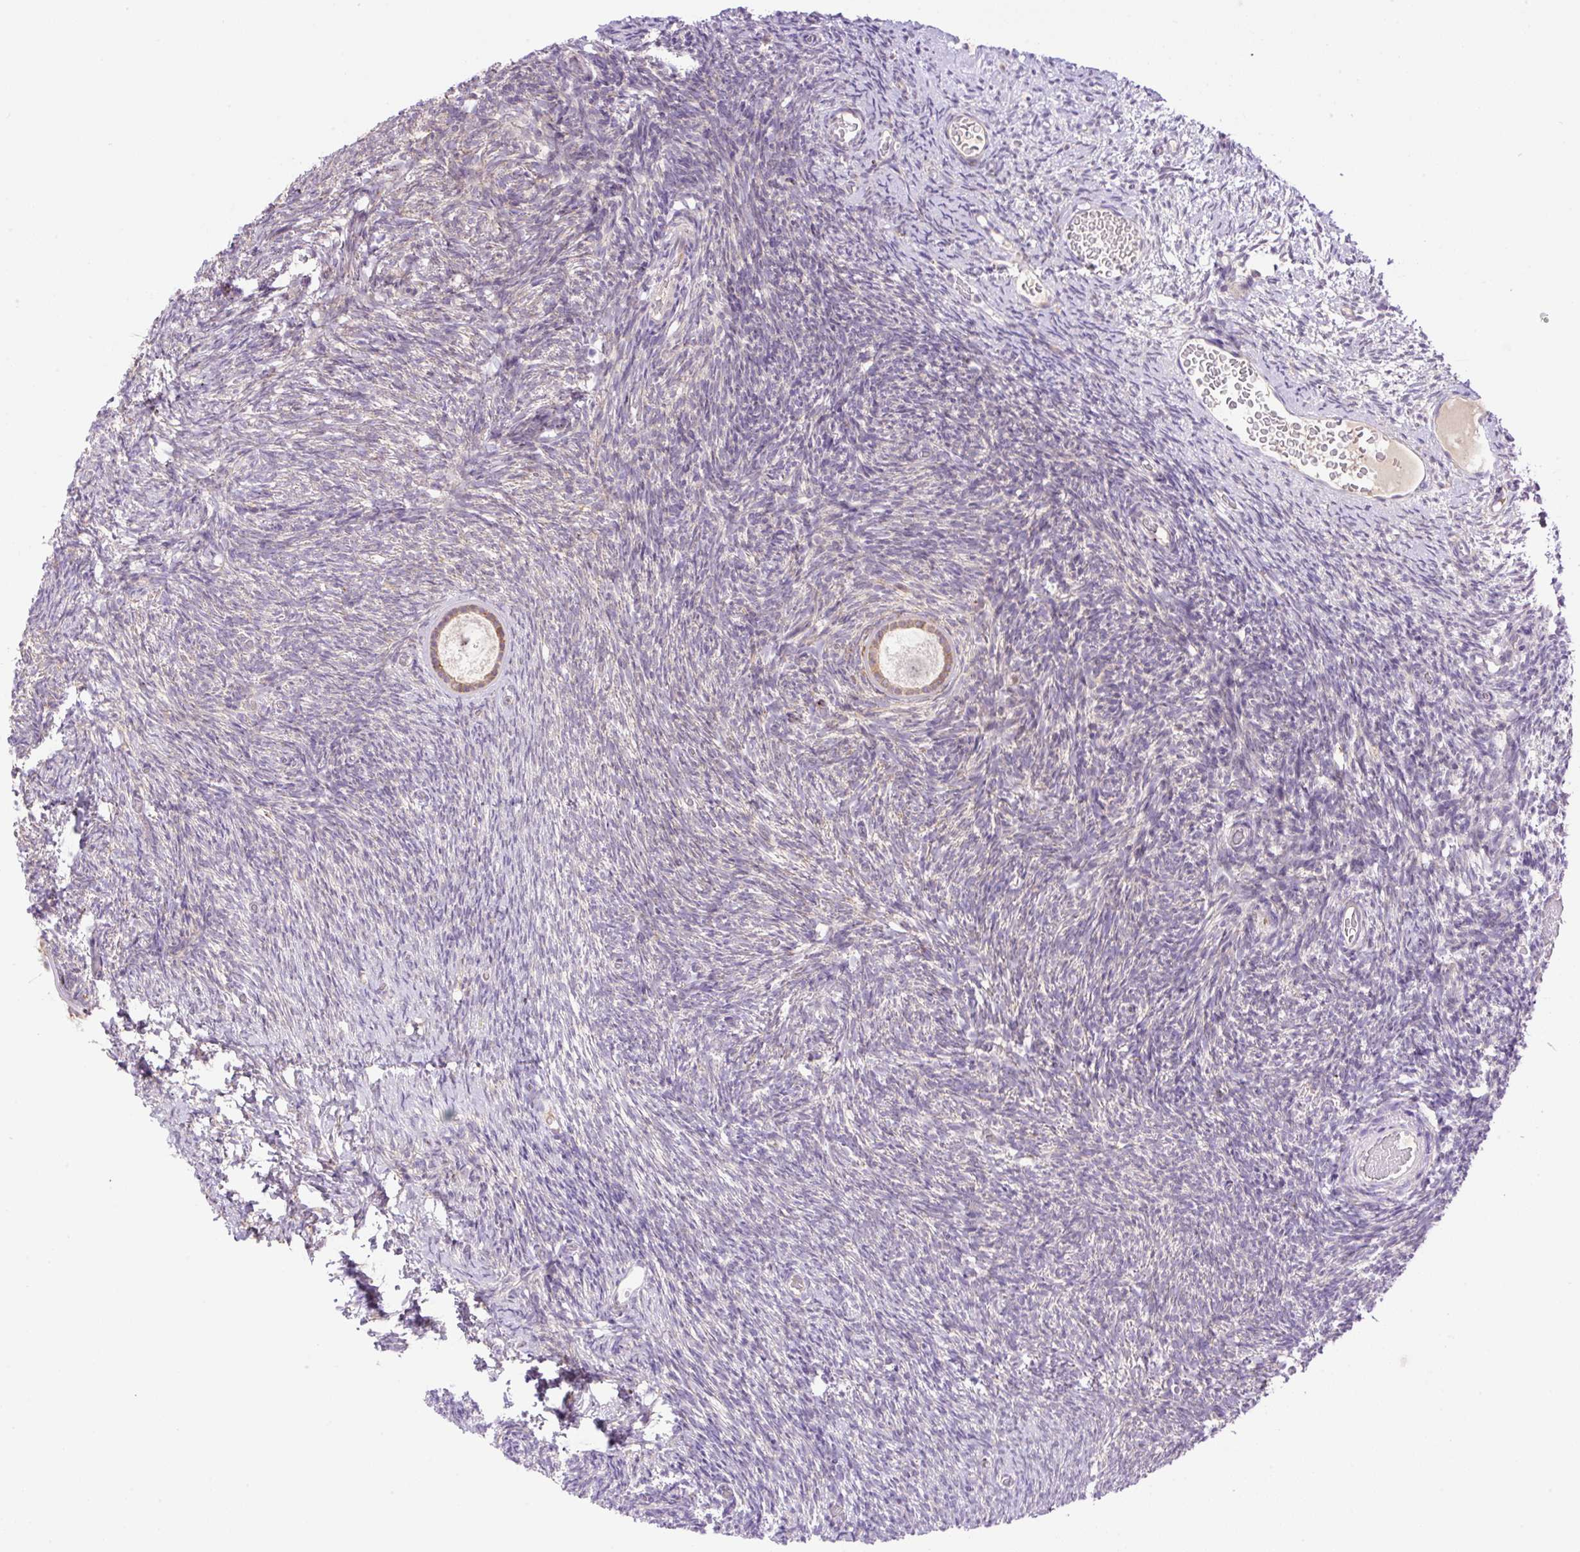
{"staining": {"intensity": "weak", "quantity": "25%-75%", "location": "cytoplasmic/membranous"}, "tissue": "ovary", "cell_type": "Follicle cells", "image_type": "normal", "snomed": [{"axis": "morphology", "description": "Normal tissue, NOS"}, {"axis": "topography", "description": "Ovary"}], "caption": "Human ovary stained for a protein (brown) reveals weak cytoplasmic/membranous positive expression in about 25%-75% of follicle cells.", "gene": "POFUT1", "patient": {"sex": "female", "age": 39}}